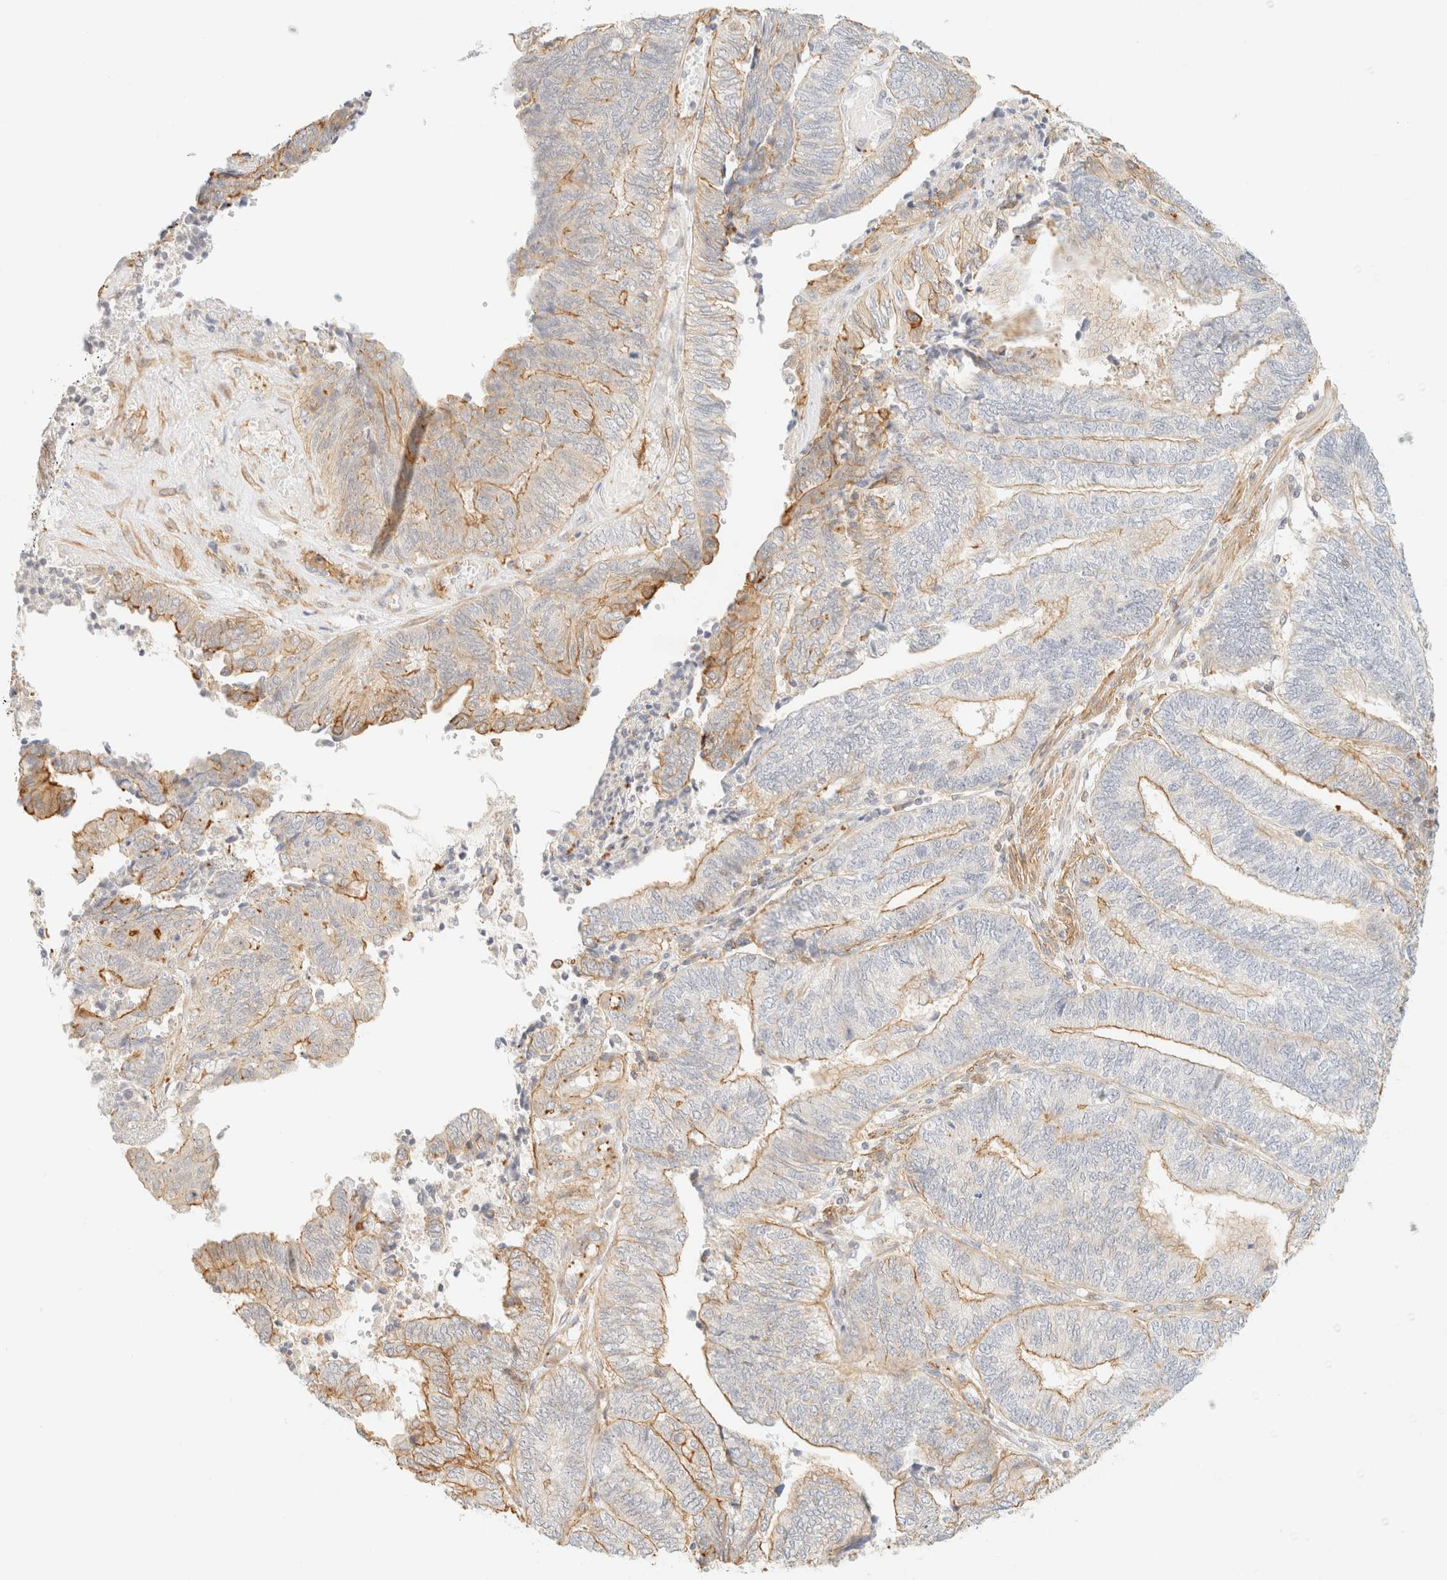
{"staining": {"intensity": "moderate", "quantity": "<25%", "location": "cytoplasmic/membranous"}, "tissue": "endometrial cancer", "cell_type": "Tumor cells", "image_type": "cancer", "snomed": [{"axis": "morphology", "description": "Adenocarcinoma, NOS"}, {"axis": "topography", "description": "Uterus"}, {"axis": "topography", "description": "Endometrium"}], "caption": "Moderate cytoplasmic/membranous positivity is seen in approximately <25% of tumor cells in adenocarcinoma (endometrial).", "gene": "OTOP2", "patient": {"sex": "female", "age": 70}}